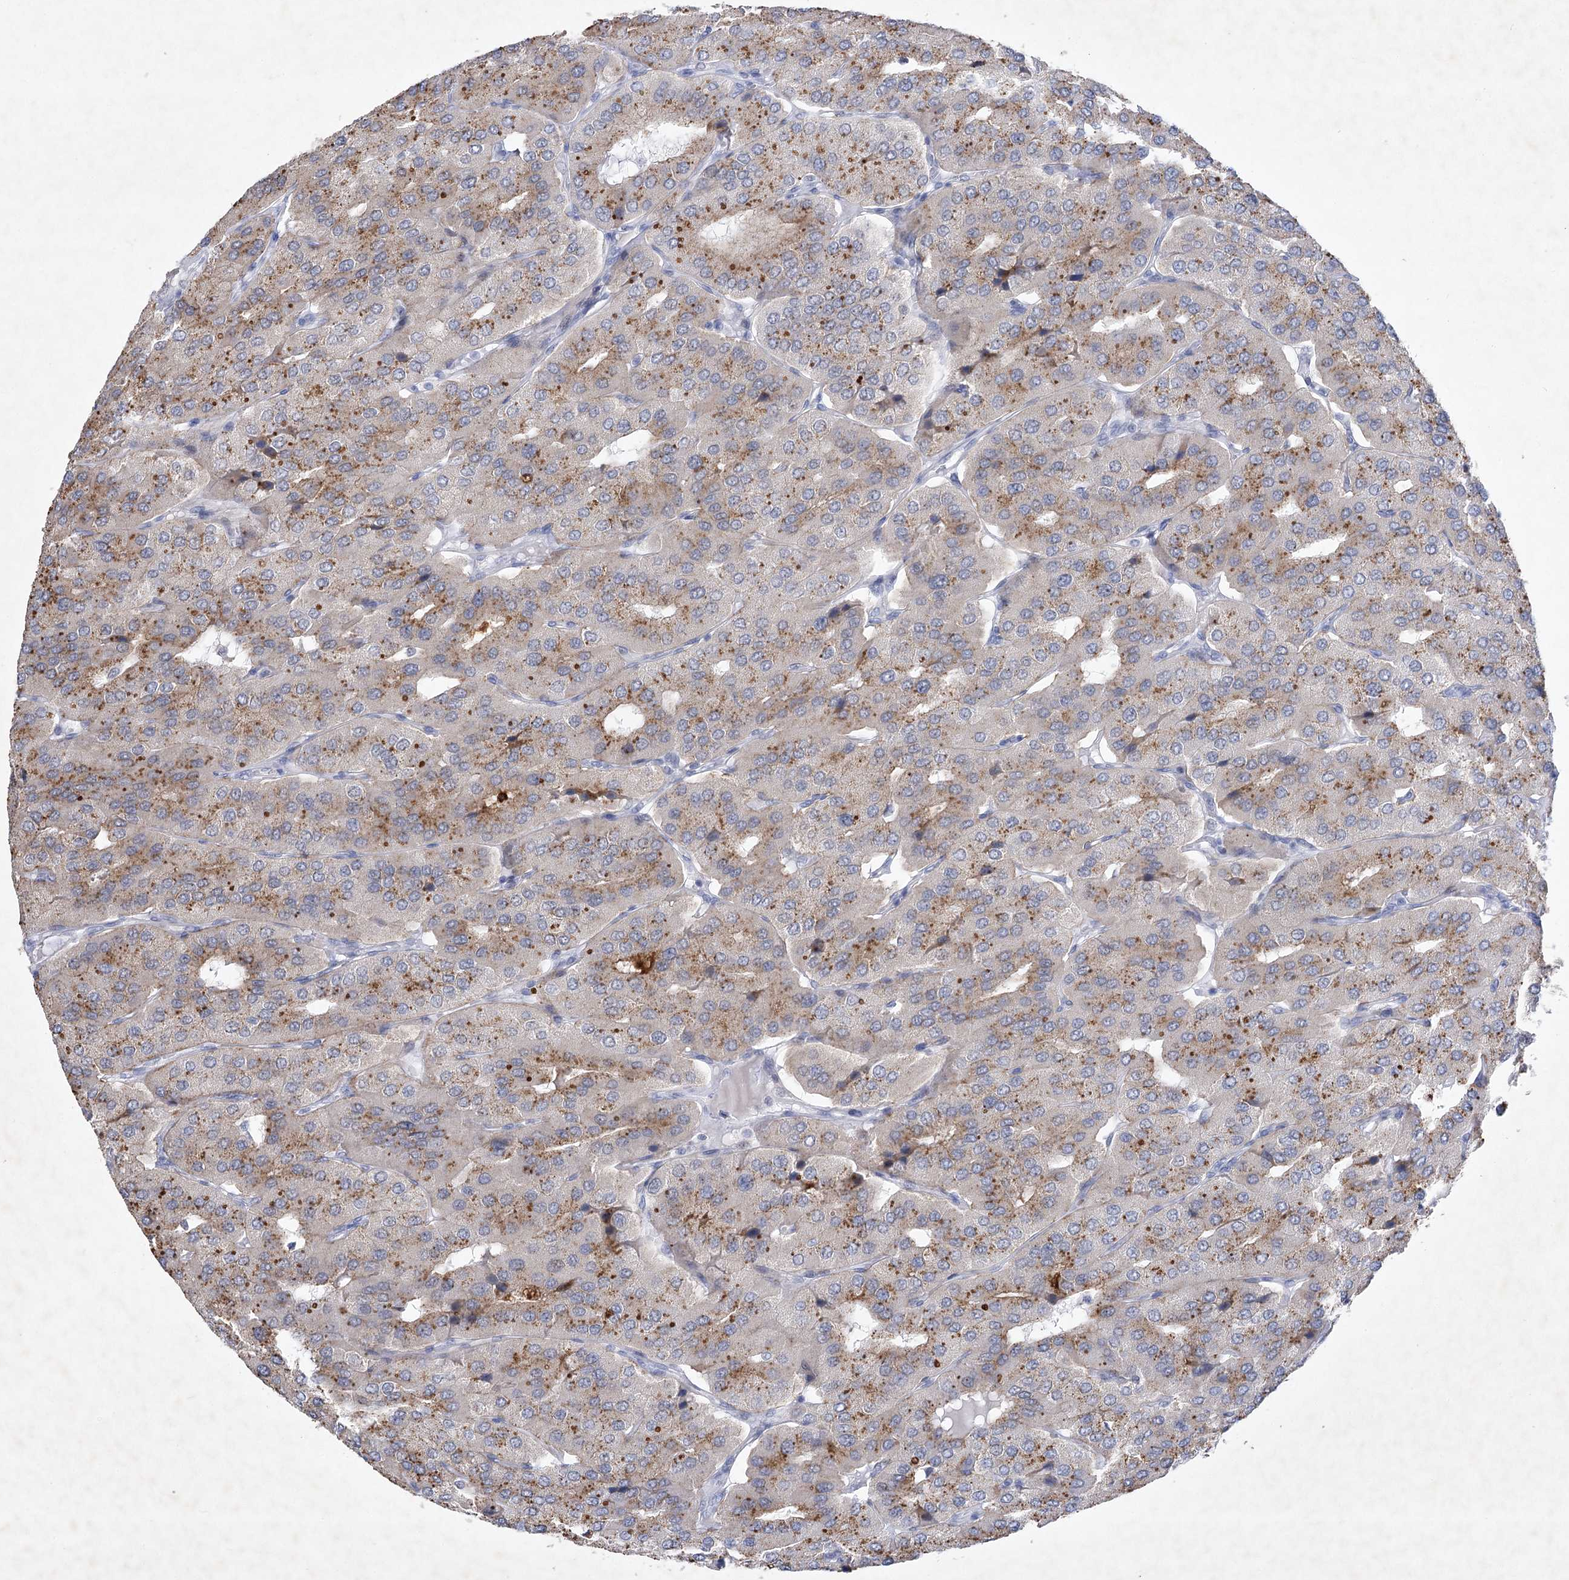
{"staining": {"intensity": "moderate", "quantity": "25%-75%", "location": "cytoplasmic/membranous"}, "tissue": "parathyroid gland", "cell_type": "Glandular cells", "image_type": "normal", "snomed": [{"axis": "morphology", "description": "Normal tissue, NOS"}, {"axis": "morphology", "description": "Adenoma, NOS"}, {"axis": "topography", "description": "Parathyroid gland"}], "caption": "The micrograph exhibits staining of normal parathyroid gland, revealing moderate cytoplasmic/membranous protein positivity (brown color) within glandular cells. (DAB (3,3'-diaminobenzidine) = brown stain, brightfield microscopy at high magnification).", "gene": "ENSG00000275740", "patient": {"sex": "female", "age": 86}}